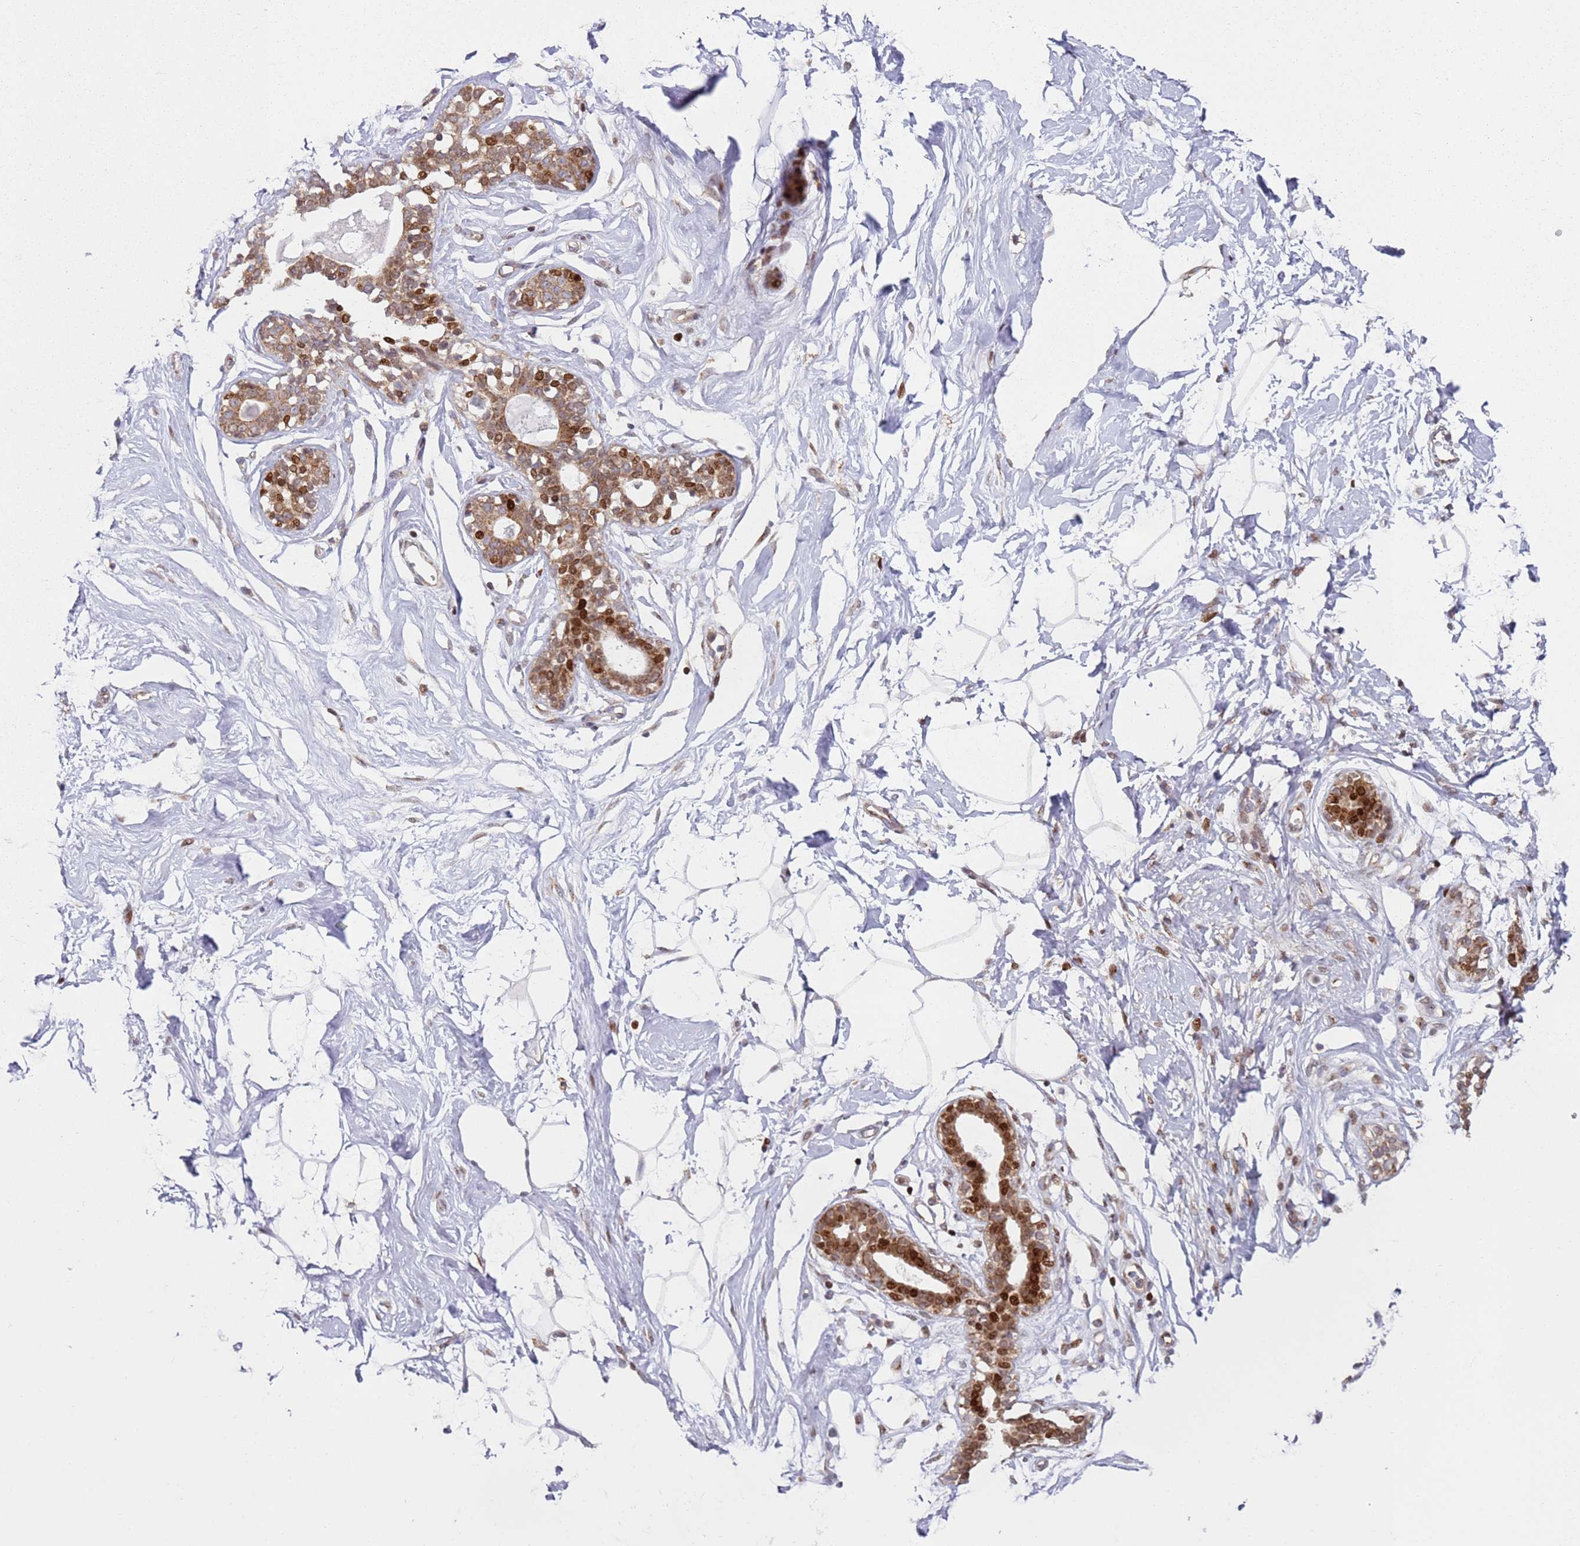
{"staining": {"intensity": "moderate", "quantity": "<25%", "location": "nuclear"}, "tissue": "breast", "cell_type": "Adipocytes", "image_type": "normal", "snomed": [{"axis": "morphology", "description": "Normal tissue, NOS"}, {"axis": "morphology", "description": "Adenoma, NOS"}, {"axis": "topography", "description": "Breast"}], "caption": "Breast stained with IHC demonstrates moderate nuclear expression in approximately <25% of adipocytes.", "gene": "HNRNPLL", "patient": {"sex": "female", "age": 23}}